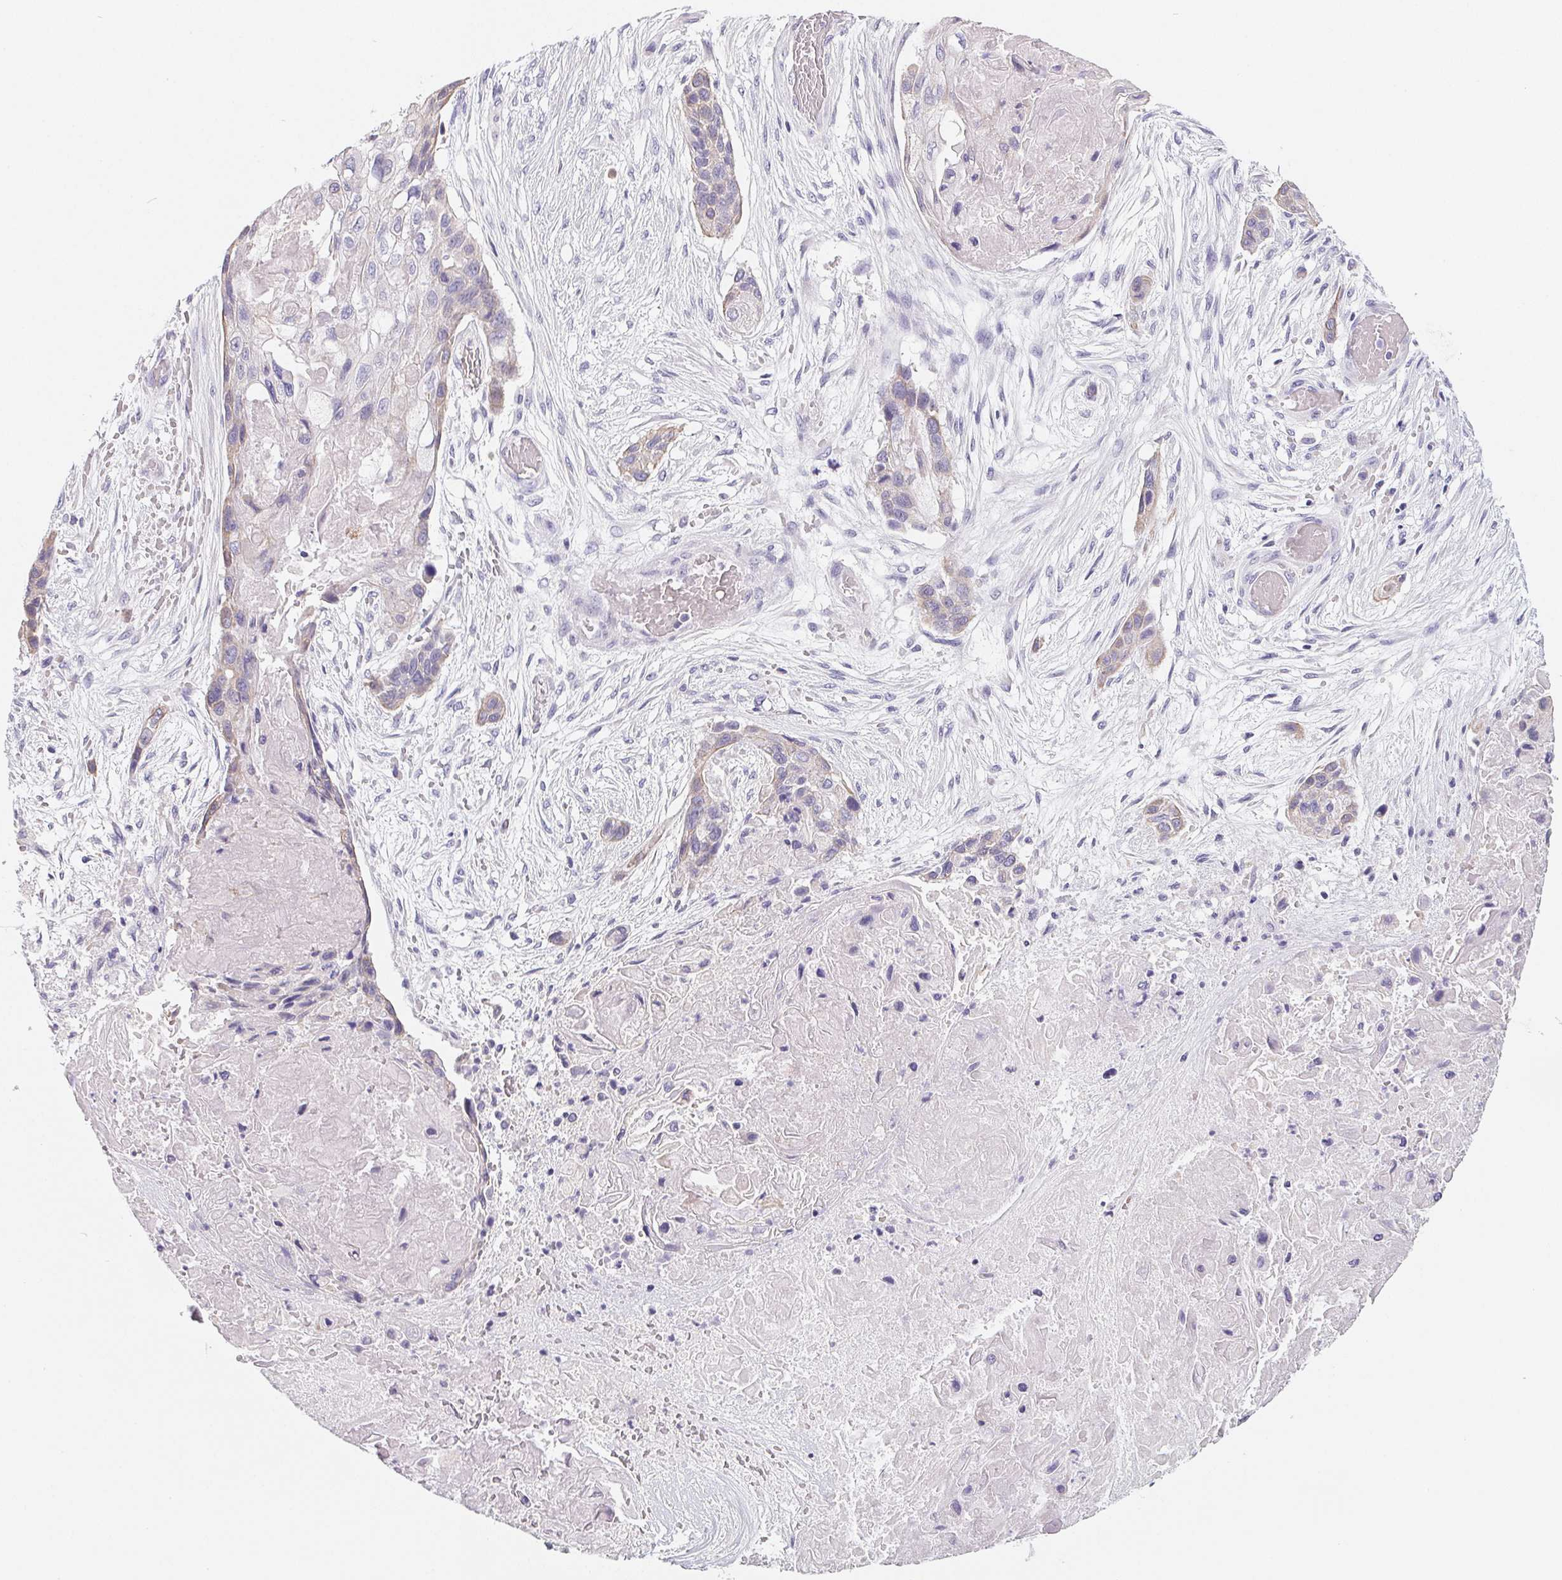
{"staining": {"intensity": "negative", "quantity": "none", "location": "none"}, "tissue": "lung cancer", "cell_type": "Tumor cells", "image_type": "cancer", "snomed": [{"axis": "morphology", "description": "Squamous cell carcinoma, NOS"}, {"axis": "topography", "description": "Lung"}], "caption": "This is a histopathology image of IHC staining of squamous cell carcinoma (lung), which shows no expression in tumor cells.", "gene": "FDX1", "patient": {"sex": "male", "age": 69}}